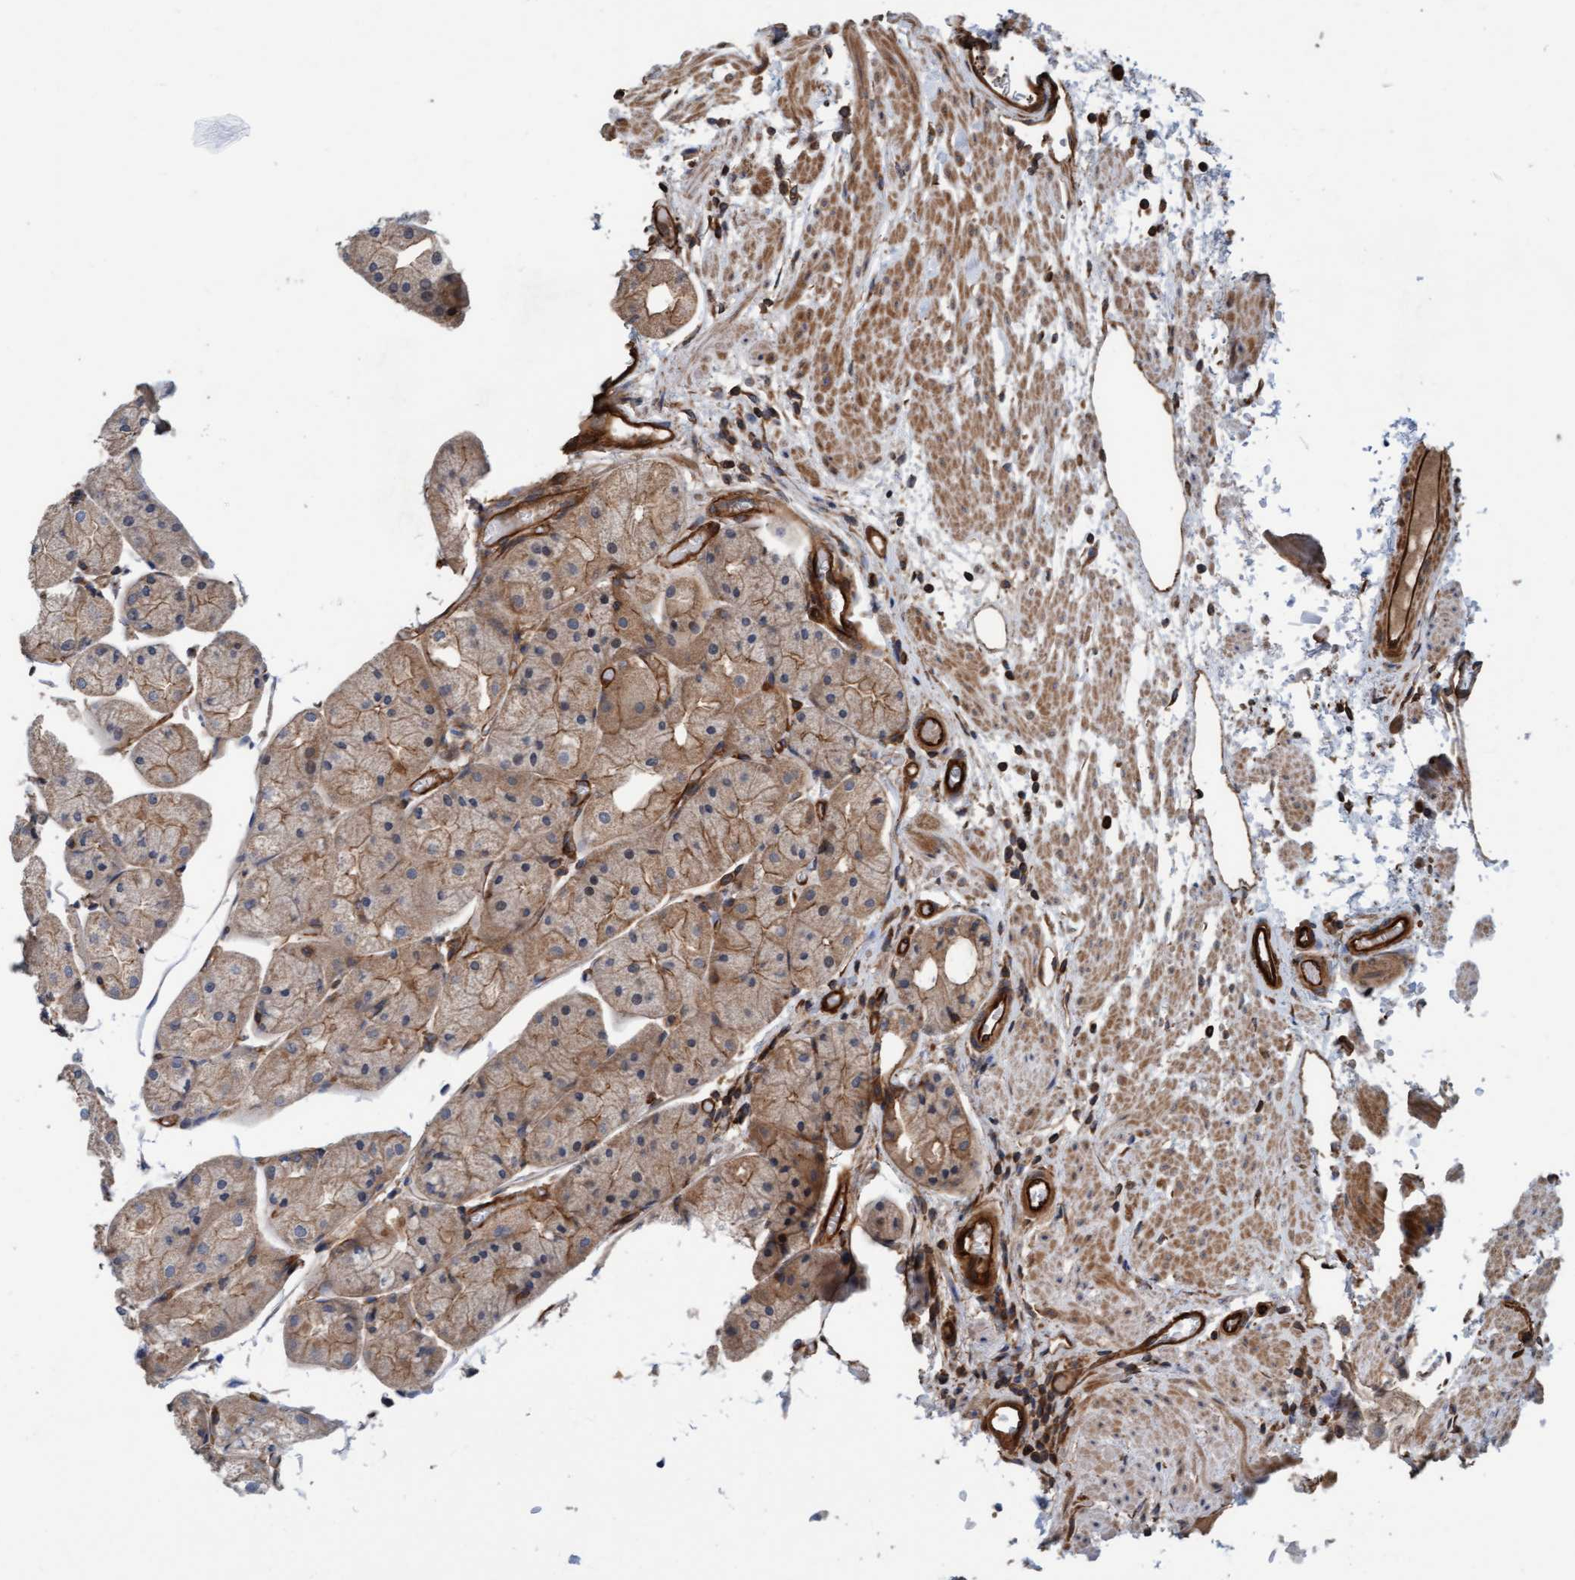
{"staining": {"intensity": "moderate", "quantity": "25%-75%", "location": "cytoplasmic/membranous"}, "tissue": "stomach", "cell_type": "Glandular cells", "image_type": "normal", "snomed": [{"axis": "morphology", "description": "Normal tissue, NOS"}, {"axis": "topography", "description": "Stomach, upper"}], "caption": "DAB immunohistochemical staining of benign human stomach displays moderate cytoplasmic/membranous protein positivity in about 25%-75% of glandular cells.", "gene": "STXBP4", "patient": {"sex": "male", "age": 72}}